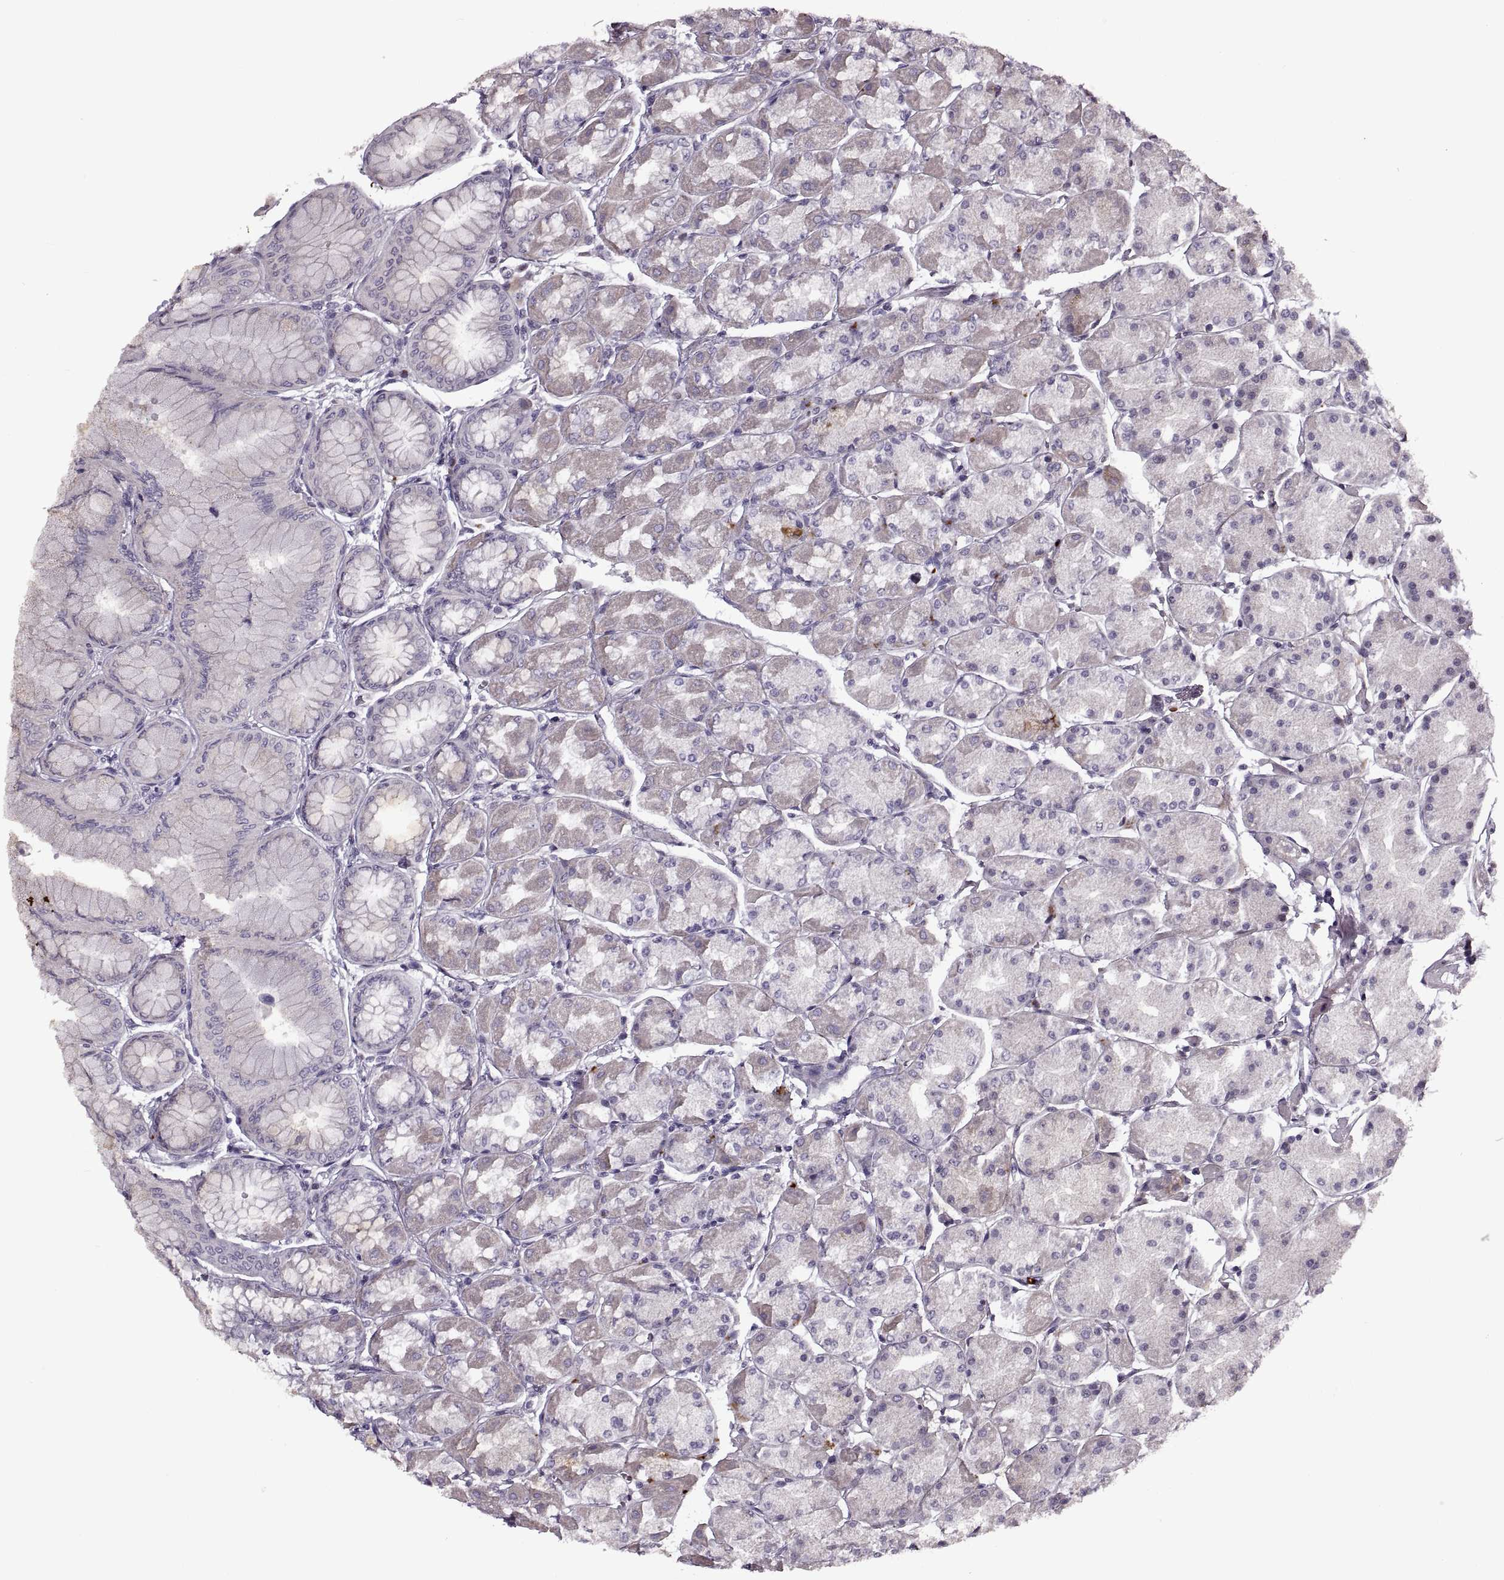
{"staining": {"intensity": "negative", "quantity": "none", "location": "none"}, "tissue": "stomach", "cell_type": "Glandular cells", "image_type": "normal", "snomed": [{"axis": "morphology", "description": "Normal tissue, NOS"}, {"axis": "topography", "description": "Stomach, upper"}], "caption": "This micrograph is of unremarkable stomach stained with immunohistochemistry (IHC) to label a protein in brown with the nuclei are counter-stained blue. There is no staining in glandular cells.", "gene": "PRSS37", "patient": {"sex": "male", "age": 60}}